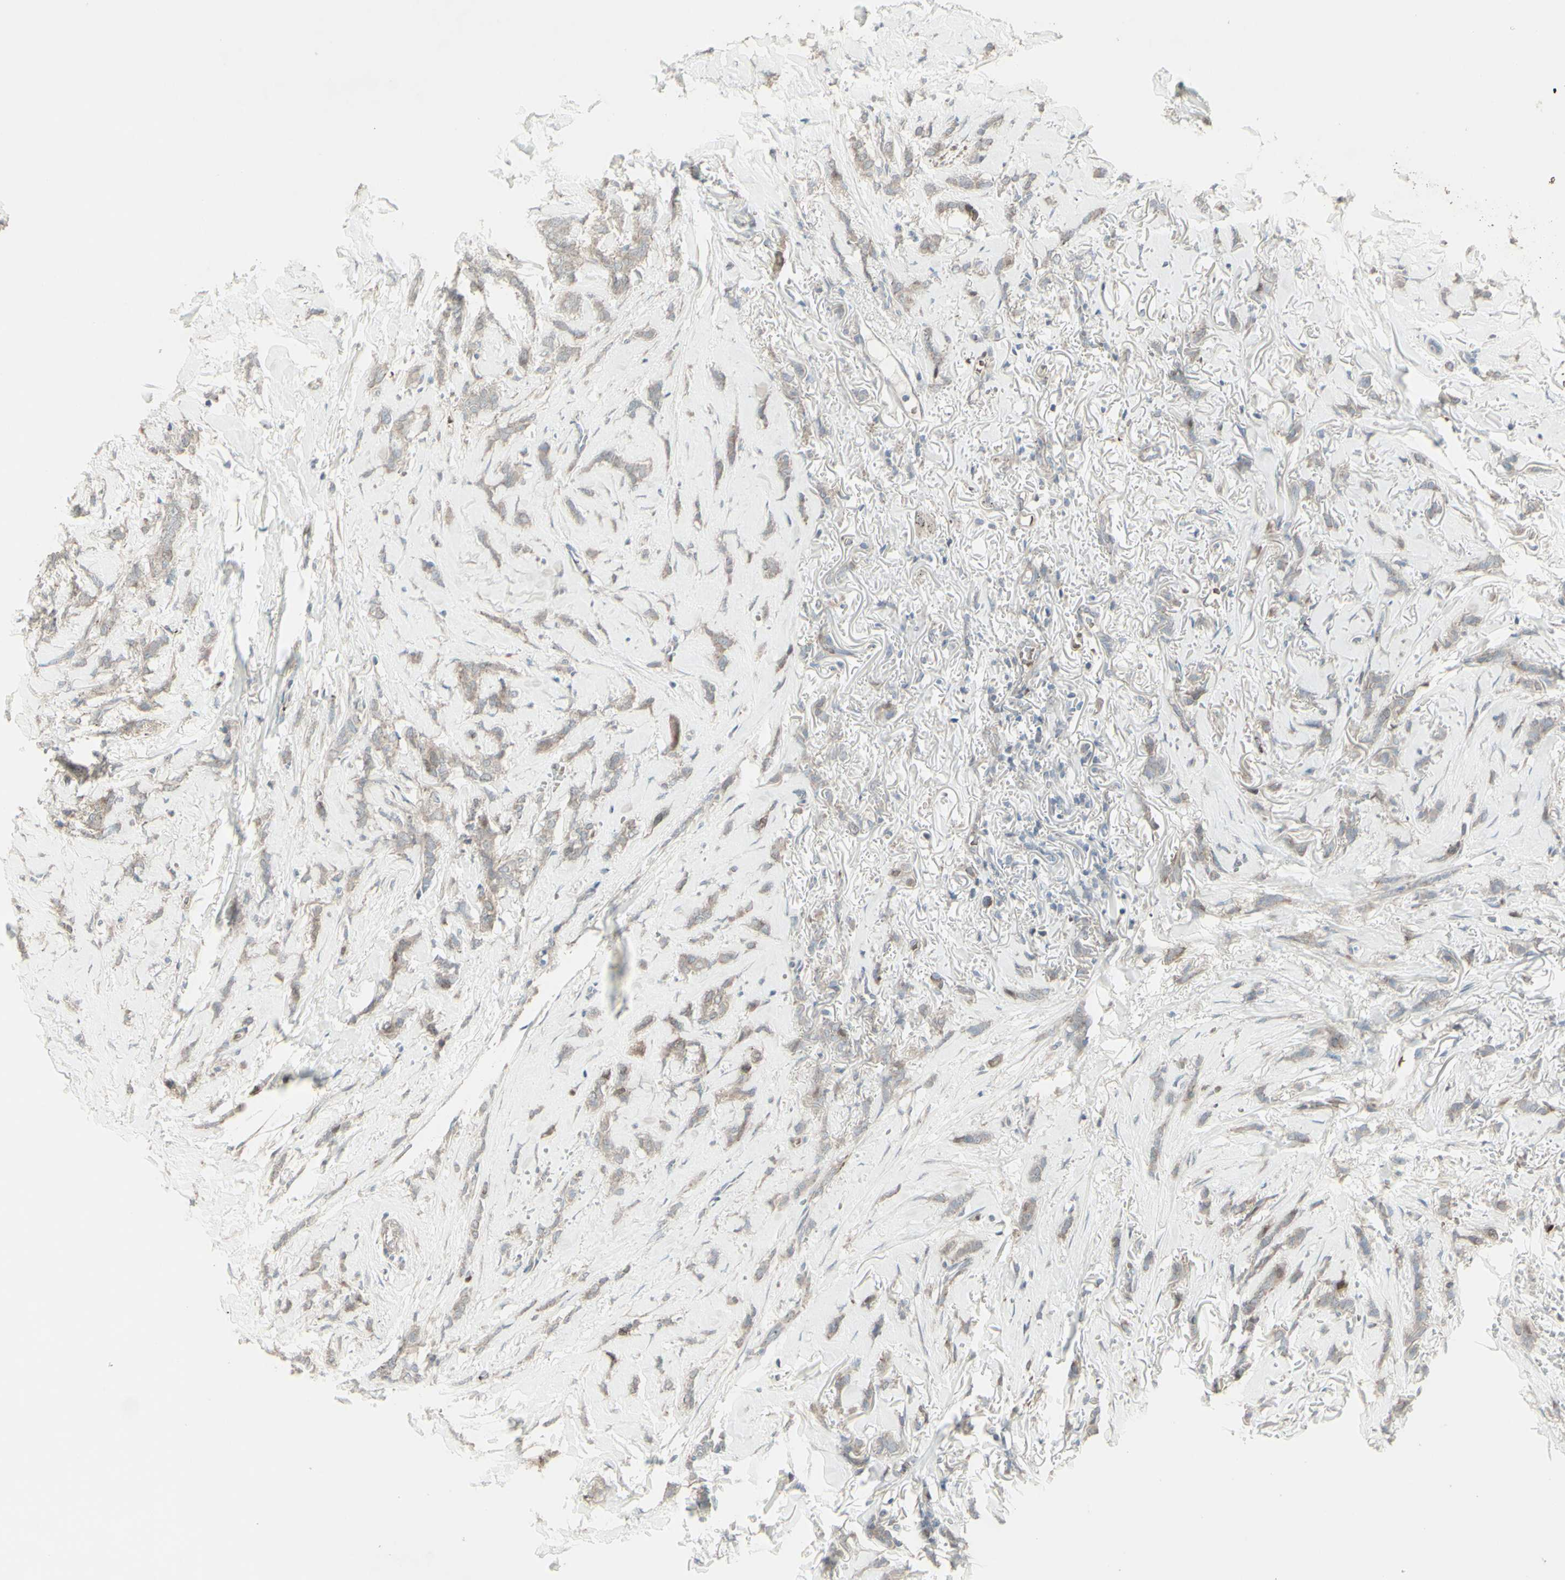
{"staining": {"intensity": "weak", "quantity": ">75%", "location": "cytoplasmic/membranous"}, "tissue": "breast cancer", "cell_type": "Tumor cells", "image_type": "cancer", "snomed": [{"axis": "morphology", "description": "Lobular carcinoma"}, {"axis": "topography", "description": "Skin"}, {"axis": "topography", "description": "Breast"}], "caption": "Tumor cells show low levels of weak cytoplasmic/membranous staining in approximately >75% of cells in human breast lobular carcinoma.", "gene": "GMNN", "patient": {"sex": "female", "age": 46}}